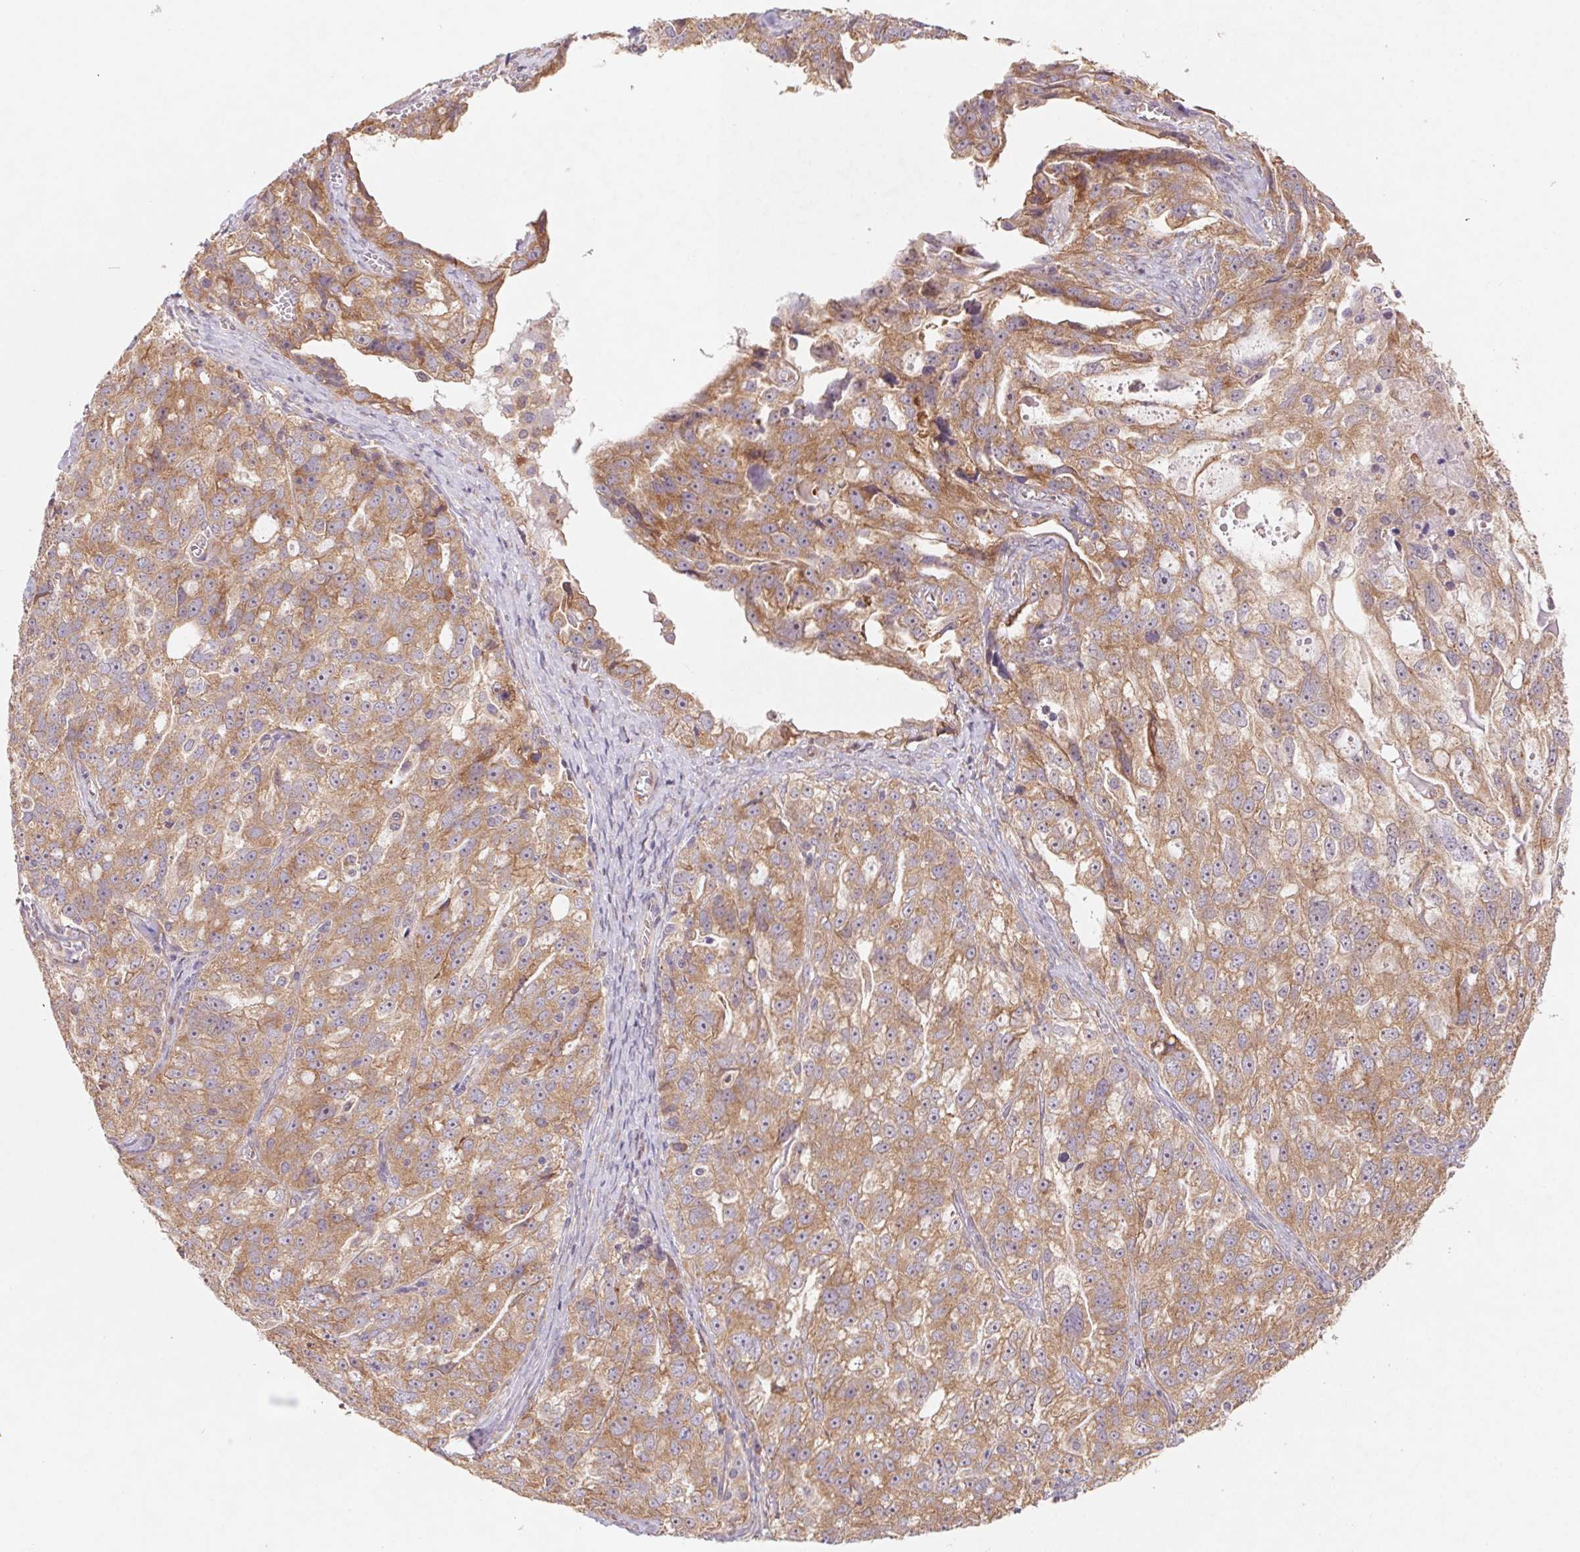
{"staining": {"intensity": "moderate", "quantity": ">75%", "location": "cytoplasmic/membranous"}, "tissue": "ovarian cancer", "cell_type": "Tumor cells", "image_type": "cancer", "snomed": [{"axis": "morphology", "description": "Cystadenocarcinoma, serous, NOS"}, {"axis": "topography", "description": "Ovary"}], "caption": "Brown immunohistochemical staining in ovarian cancer (serous cystadenocarcinoma) demonstrates moderate cytoplasmic/membranous staining in about >75% of tumor cells. (brown staining indicates protein expression, while blue staining denotes nuclei).", "gene": "RPL27A", "patient": {"sex": "female", "age": 51}}